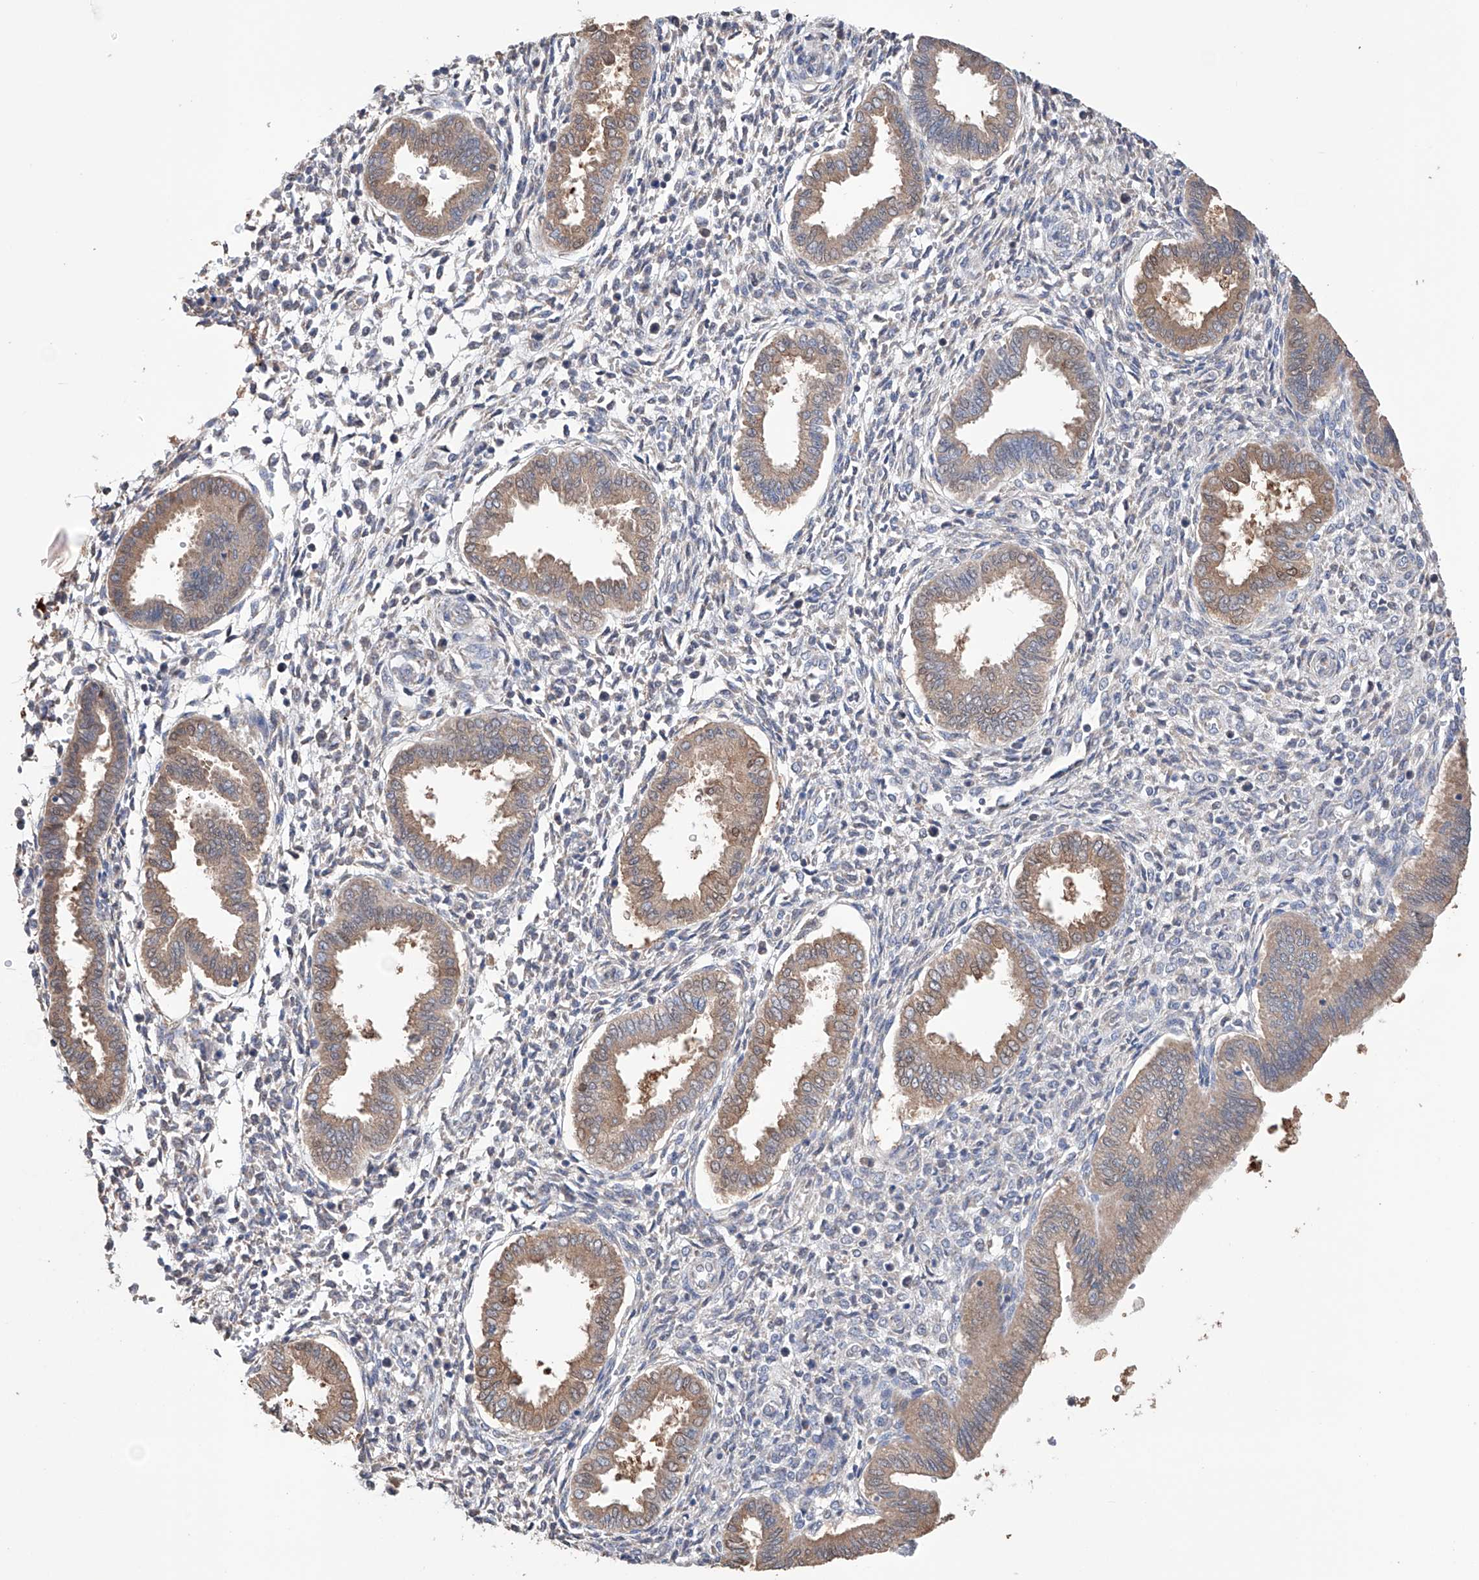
{"staining": {"intensity": "negative", "quantity": "none", "location": "none"}, "tissue": "endometrium", "cell_type": "Cells in endometrial stroma", "image_type": "normal", "snomed": [{"axis": "morphology", "description": "Normal tissue, NOS"}, {"axis": "topography", "description": "Endometrium"}], "caption": "IHC photomicrograph of unremarkable endometrium: endometrium stained with DAB displays no significant protein expression in cells in endometrial stroma. Nuclei are stained in blue.", "gene": "AFG1L", "patient": {"sex": "female", "age": 24}}